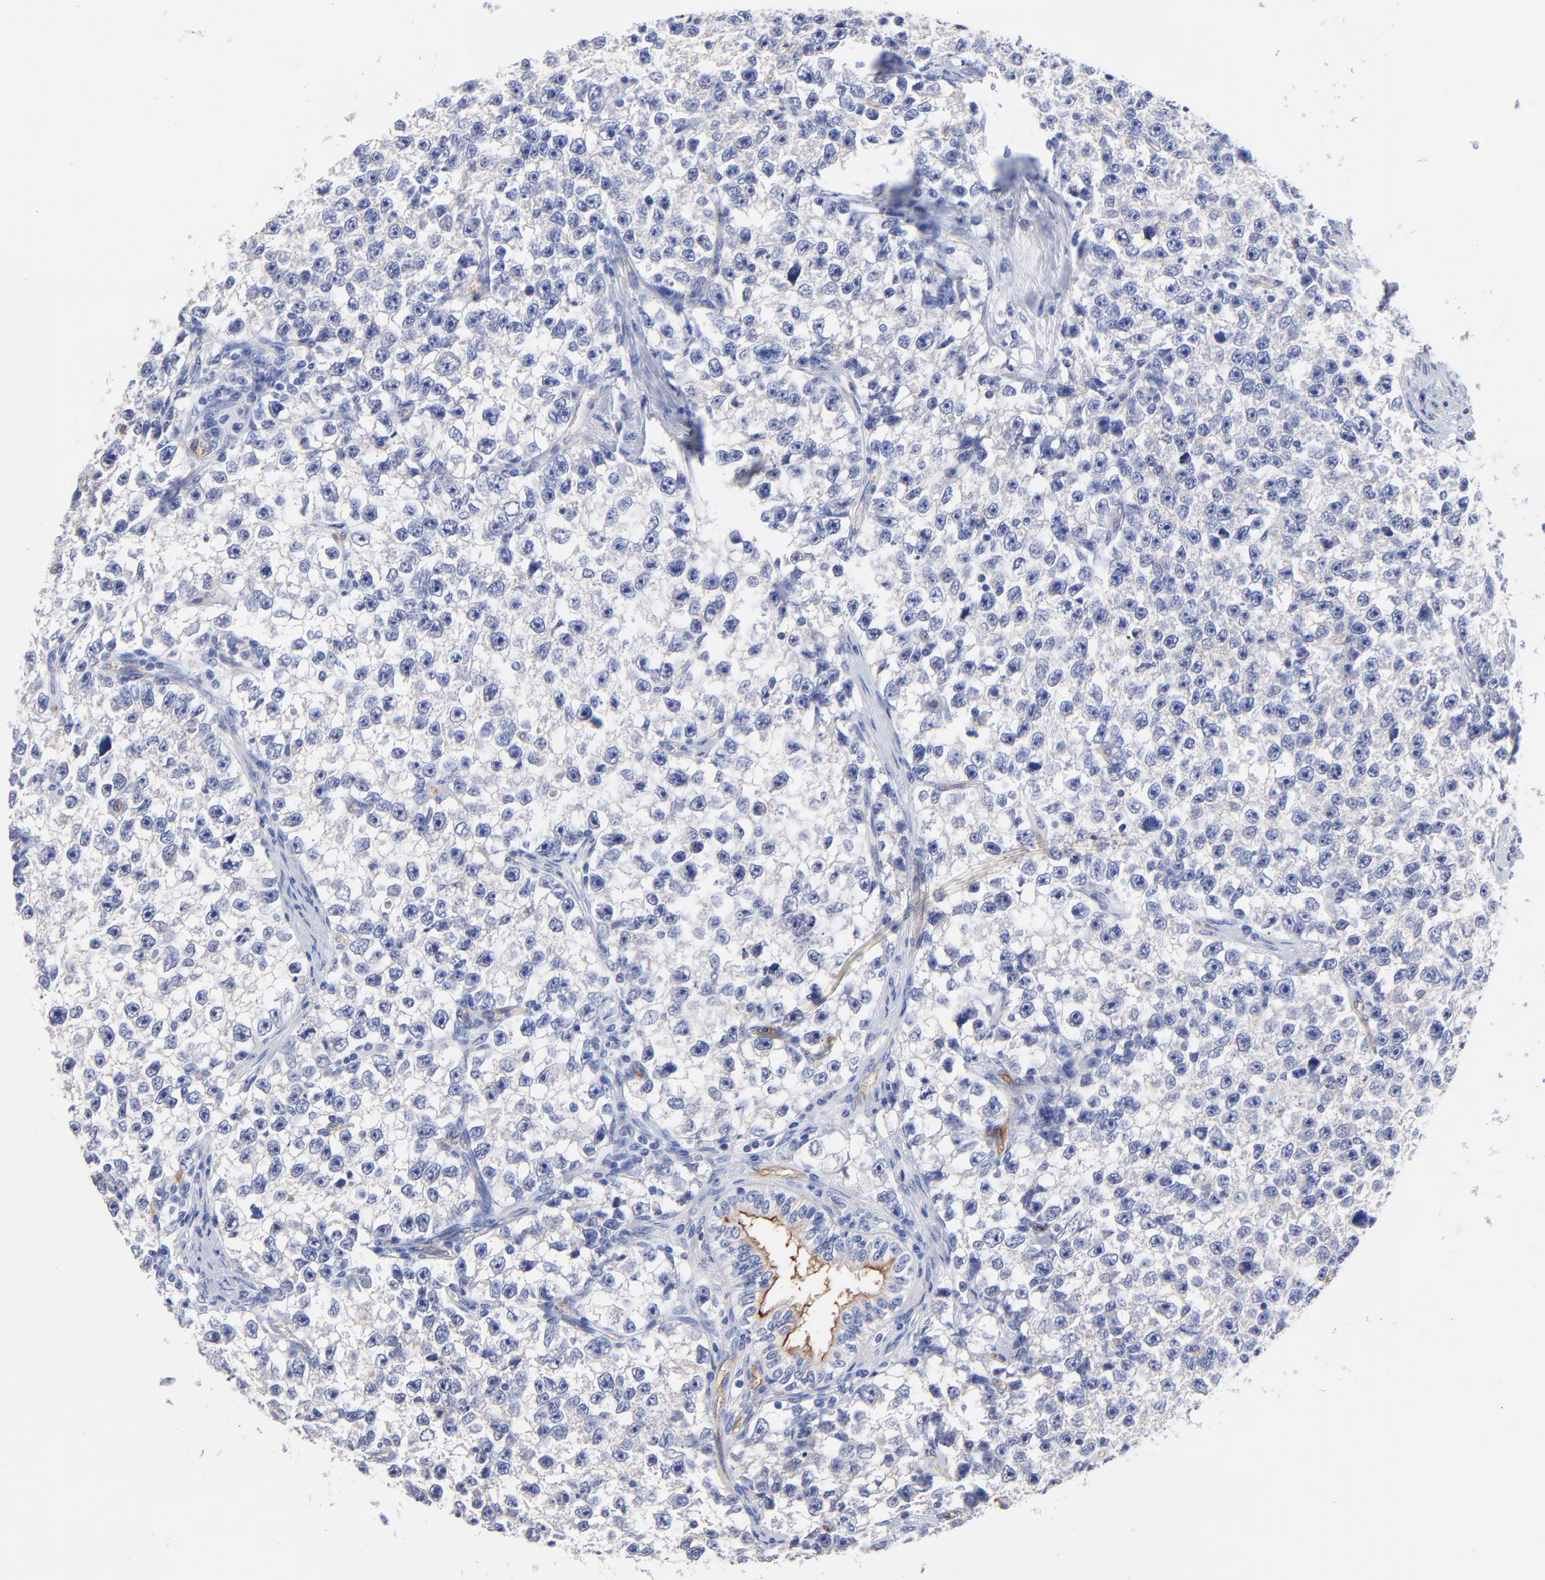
{"staining": {"intensity": "negative", "quantity": "none", "location": "none"}, "tissue": "testis cancer", "cell_type": "Tumor cells", "image_type": "cancer", "snomed": [{"axis": "morphology", "description": "Seminoma, NOS"}, {"axis": "morphology", "description": "Carcinoma, Embryonal, NOS"}, {"axis": "topography", "description": "Testis"}], "caption": "IHC histopathology image of neoplastic tissue: seminoma (testis) stained with DAB (3,3'-diaminobenzidine) displays no significant protein staining in tumor cells.", "gene": "SLC44A2", "patient": {"sex": "male", "age": 30}}